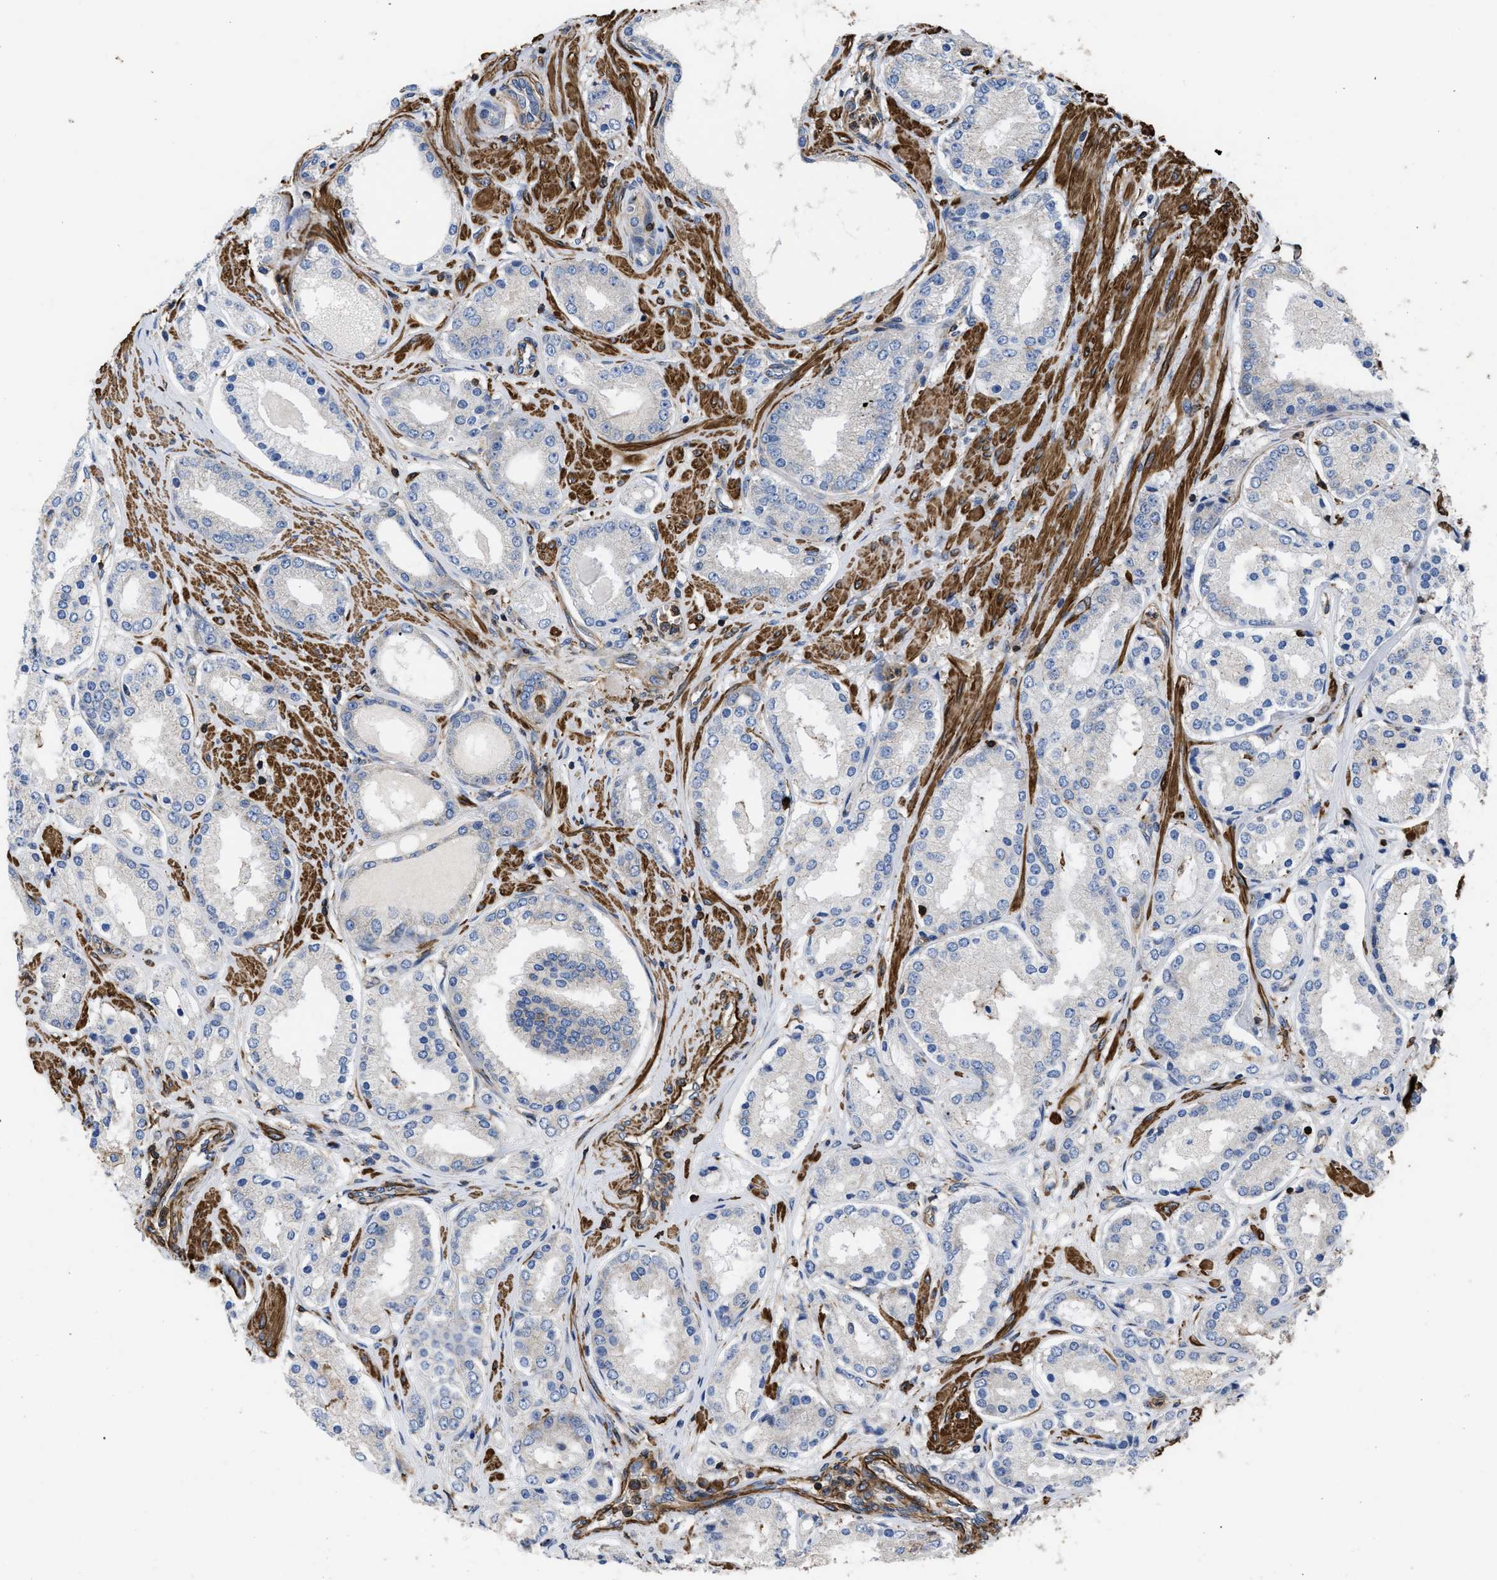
{"staining": {"intensity": "negative", "quantity": "none", "location": "none"}, "tissue": "prostate cancer", "cell_type": "Tumor cells", "image_type": "cancer", "snomed": [{"axis": "morphology", "description": "Adenocarcinoma, Low grade"}, {"axis": "topography", "description": "Prostate"}], "caption": "This is an IHC histopathology image of human adenocarcinoma (low-grade) (prostate). There is no positivity in tumor cells.", "gene": "SCUBE2", "patient": {"sex": "male", "age": 63}}